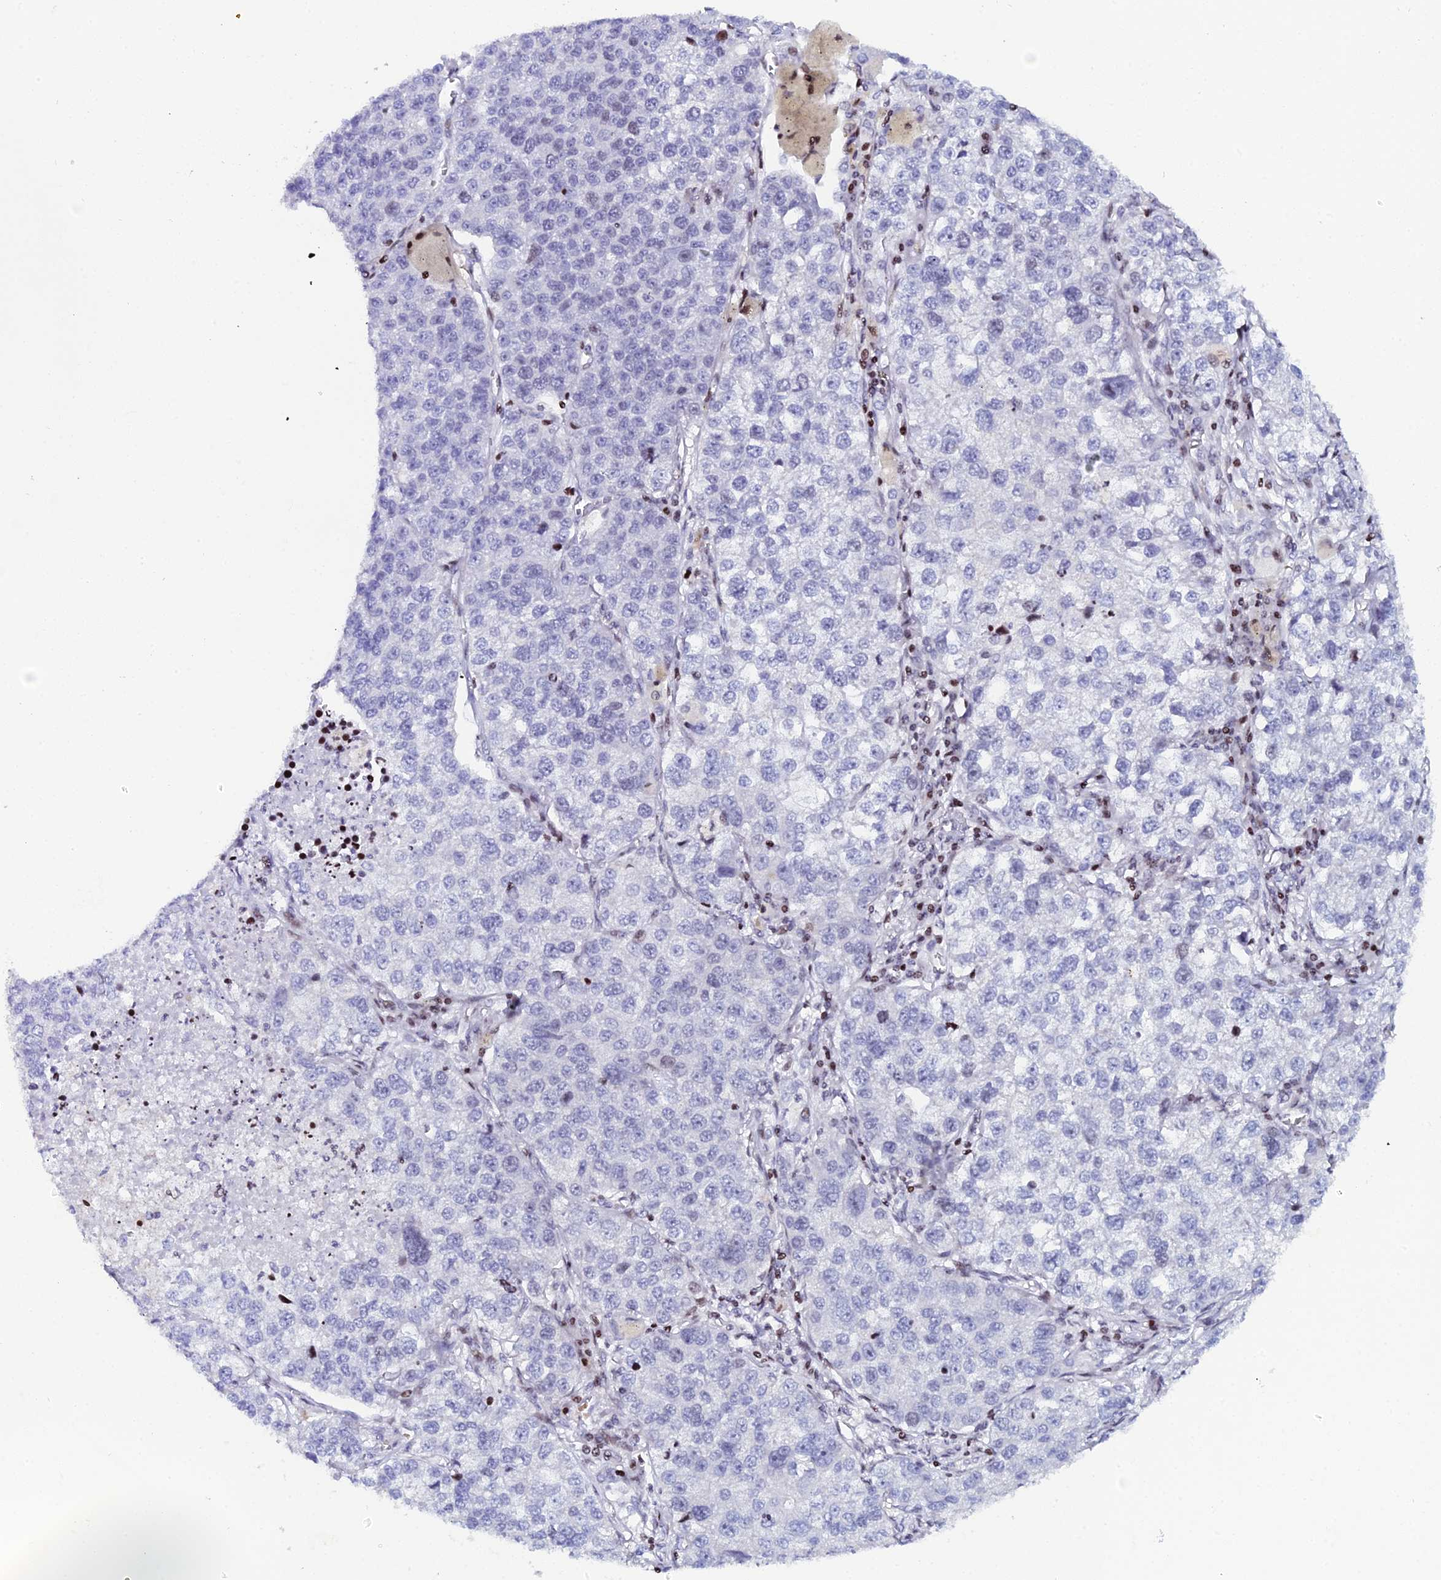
{"staining": {"intensity": "negative", "quantity": "none", "location": "none"}, "tissue": "lung cancer", "cell_type": "Tumor cells", "image_type": "cancer", "snomed": [{"axis": "morphology", "description": "Adenocarcinoma, NOS"}, {"axis": "topography", "description": "Lung"}], "caption": "Immunohistochemical staining of lung cancer exhibits no significant staining in tumor cells.", "gene": "MYNN", "patient": {"sex": "male", "age": 49}}